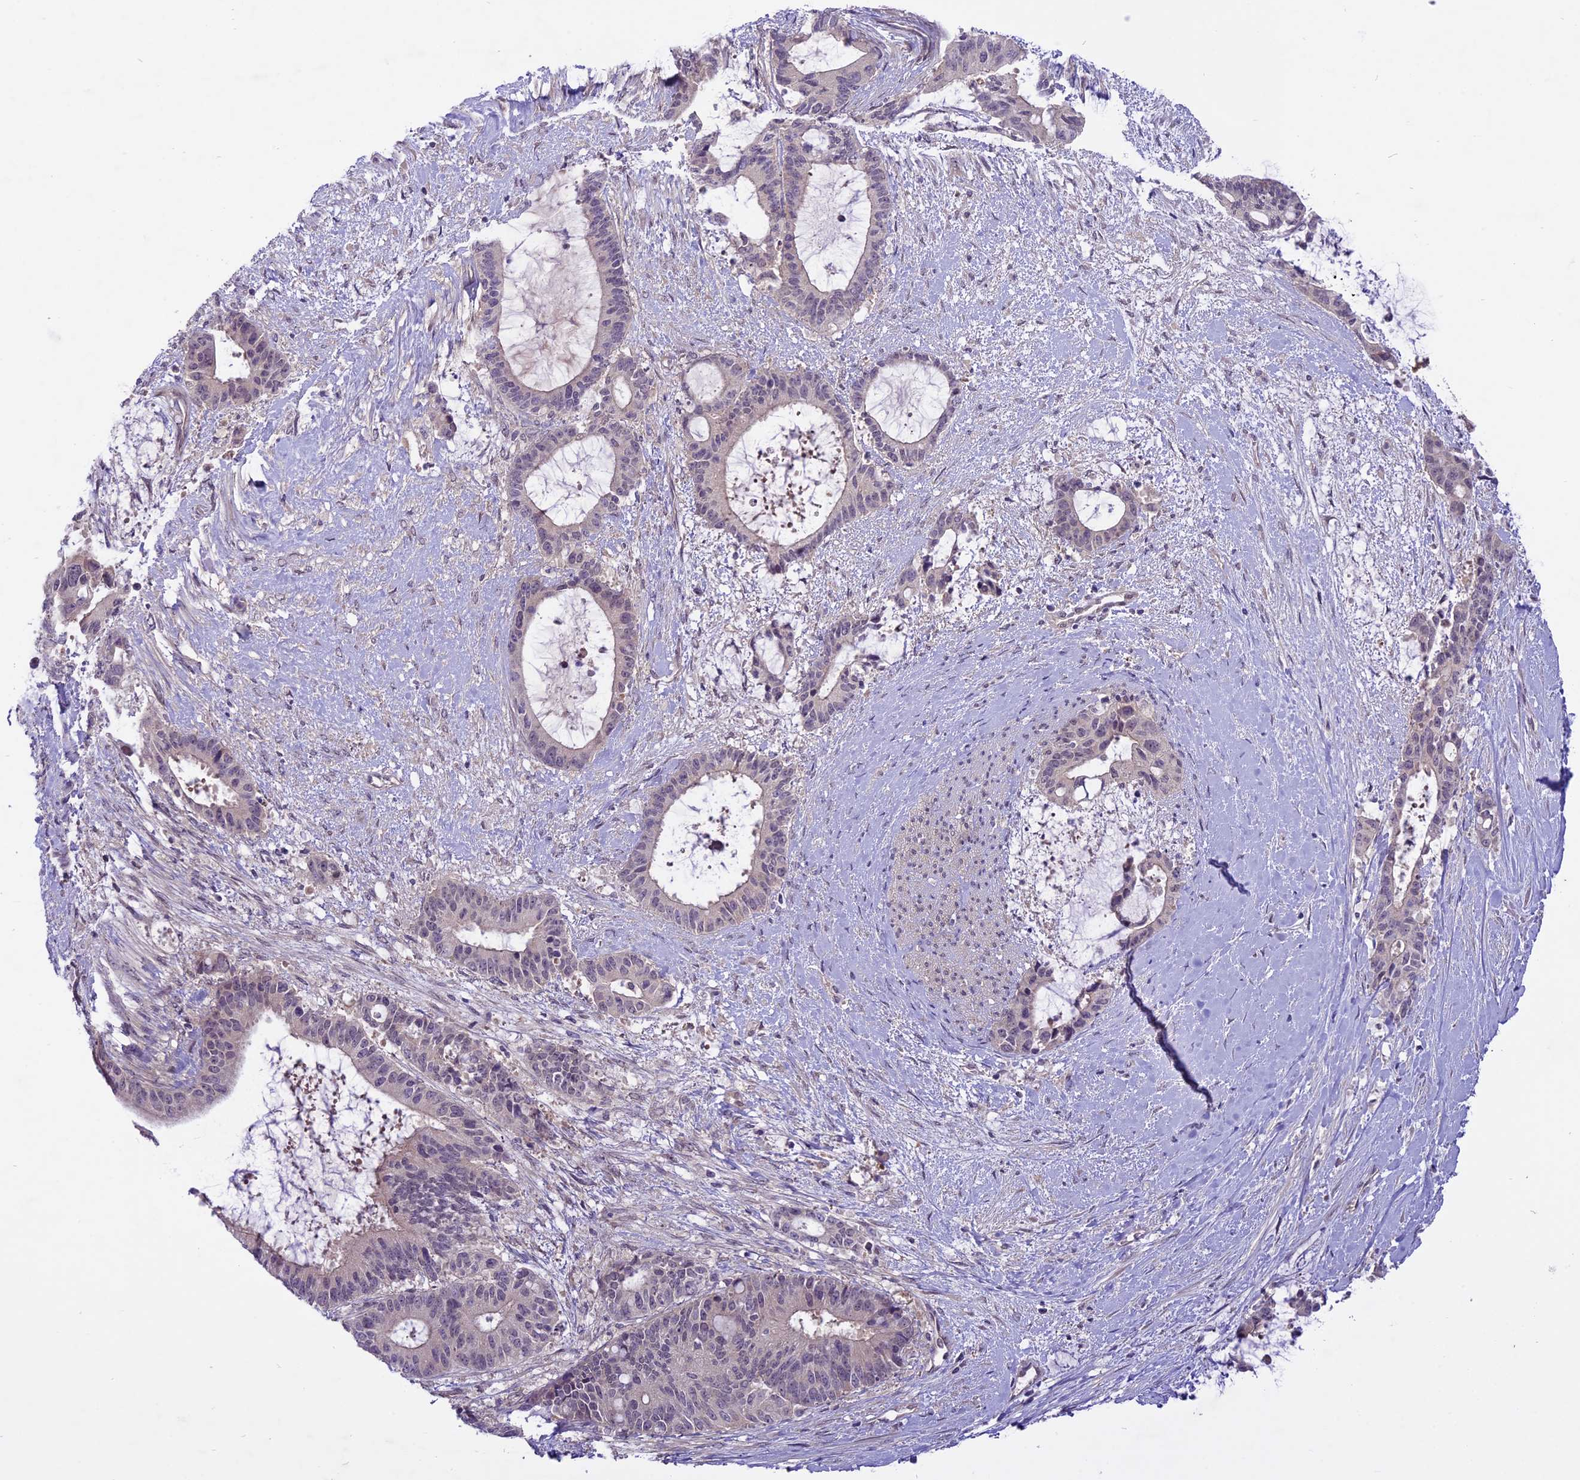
{"staining": {"intensity": "weak", "quantity": "<25%", "location": "nuclear"}, "tissue": "liver cancer", "cell_type": "Tumor cells", "image_type": "cancer", "snomed": [{"axis": "morphology", "description": "Normal tissue, NOS"}, {"axis": "morphology", "description": "Cholangiocarcinoma"}, {"axis": "topography", "description": "Liver"}, {"axis": "topography", "description": "Peripheral nerve tissue"}], "caption": "A high-resolution image shows immunohistochemistry staining of liver cancer, which exhibits no significant staining in tumor cells.", "gene": "SPRED1", "patient": {"sex": "female", "age": 73}}